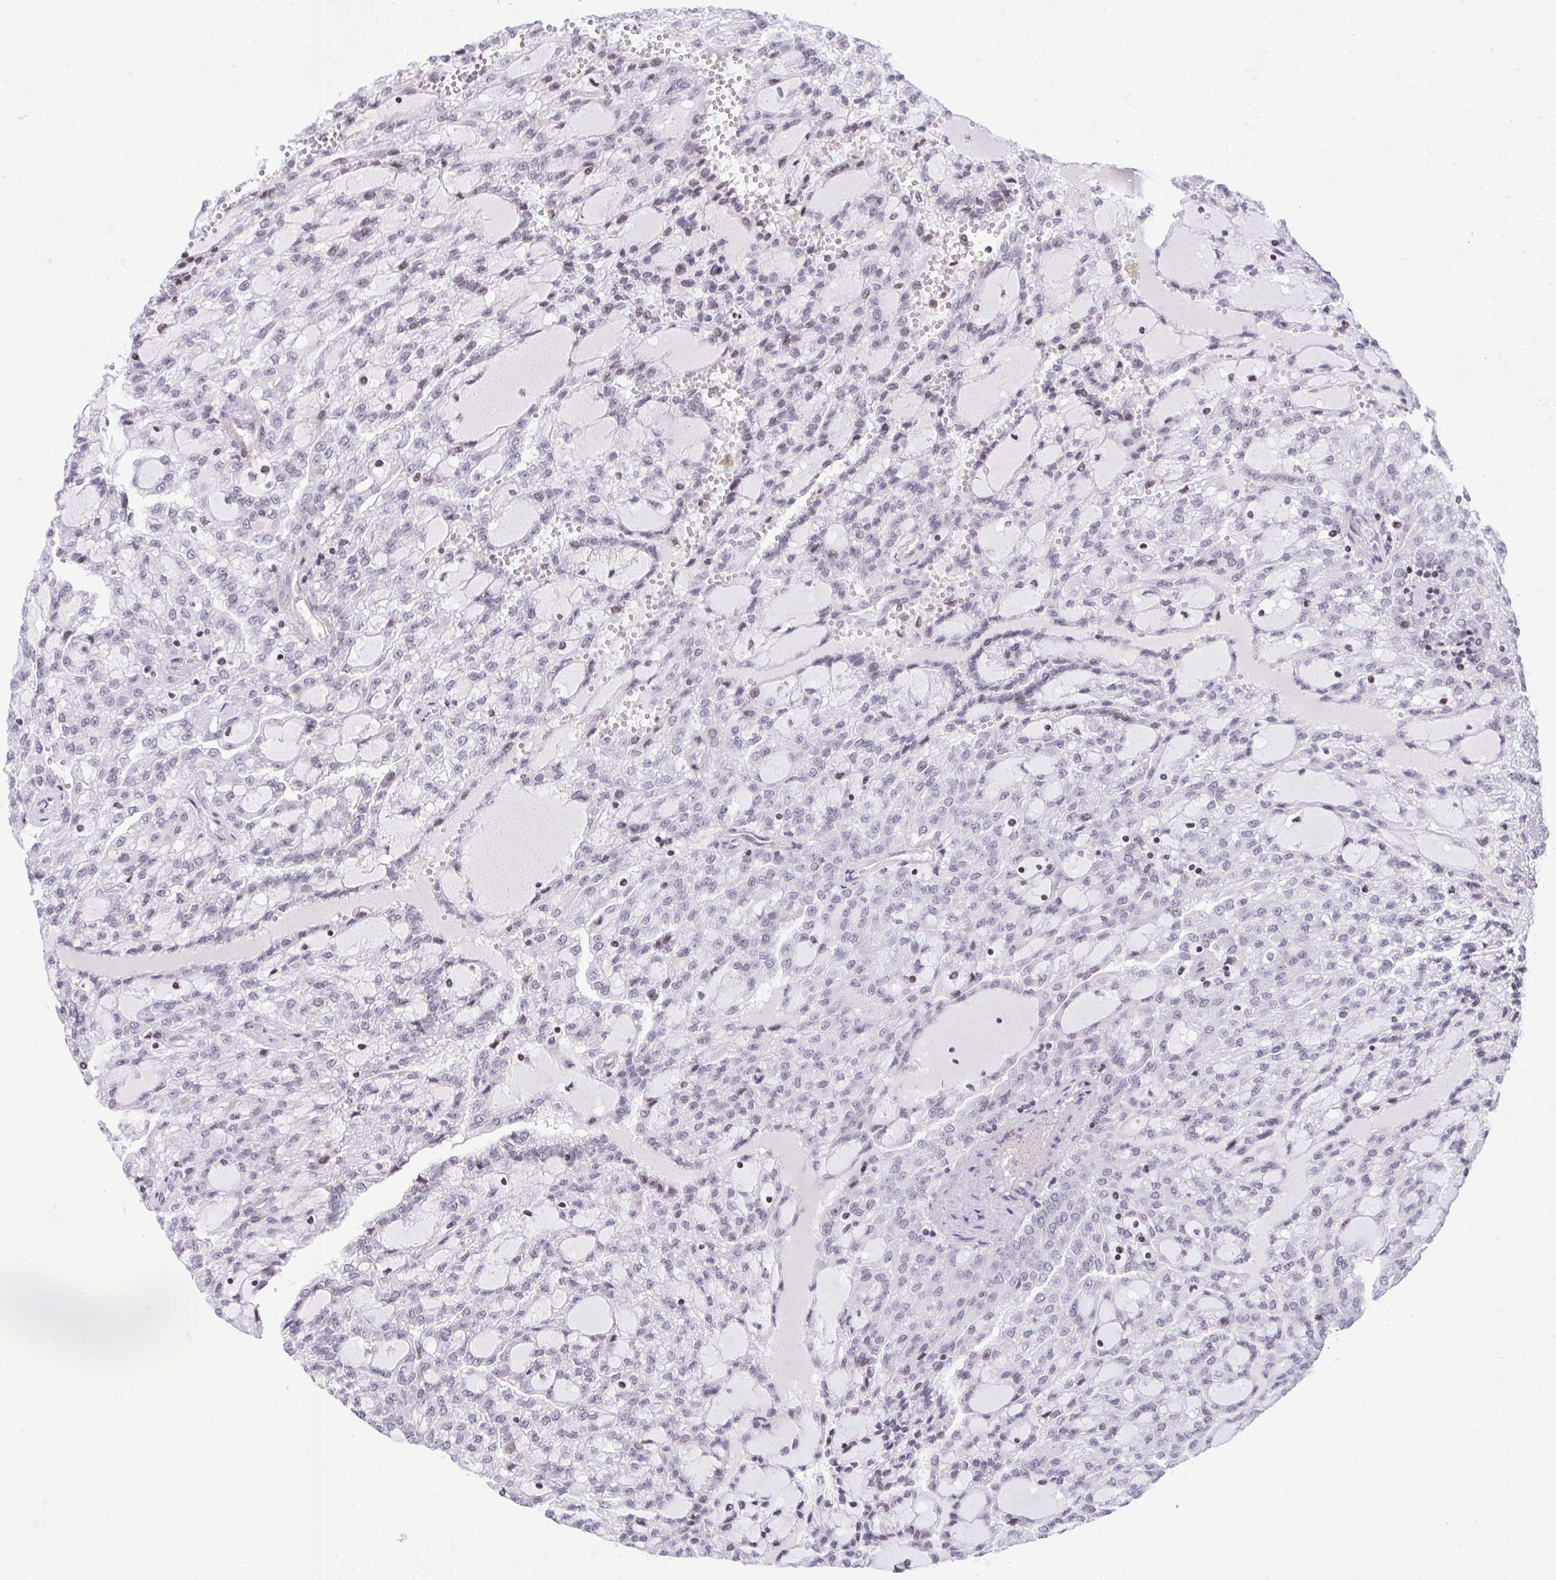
{"staining": {"intensity": "negative", "quantity": "none", "location": "none"}, "tissue": "renal cancer", "cell_type": "Tumor cells", "image_type": "cancer", "snomed": [{"axis": "morphology", "description": "Adenocarcinoma, NOS"}, {"axis": "topography", "description": "Kidney"}], "caption": "The immunohistochemistry histopathology image has no significant positivity in tumor cells of adenocarcinoma (renal) tissue.", "gene": "KCNN4", "patient": {"sex": "male", "age": 63}}